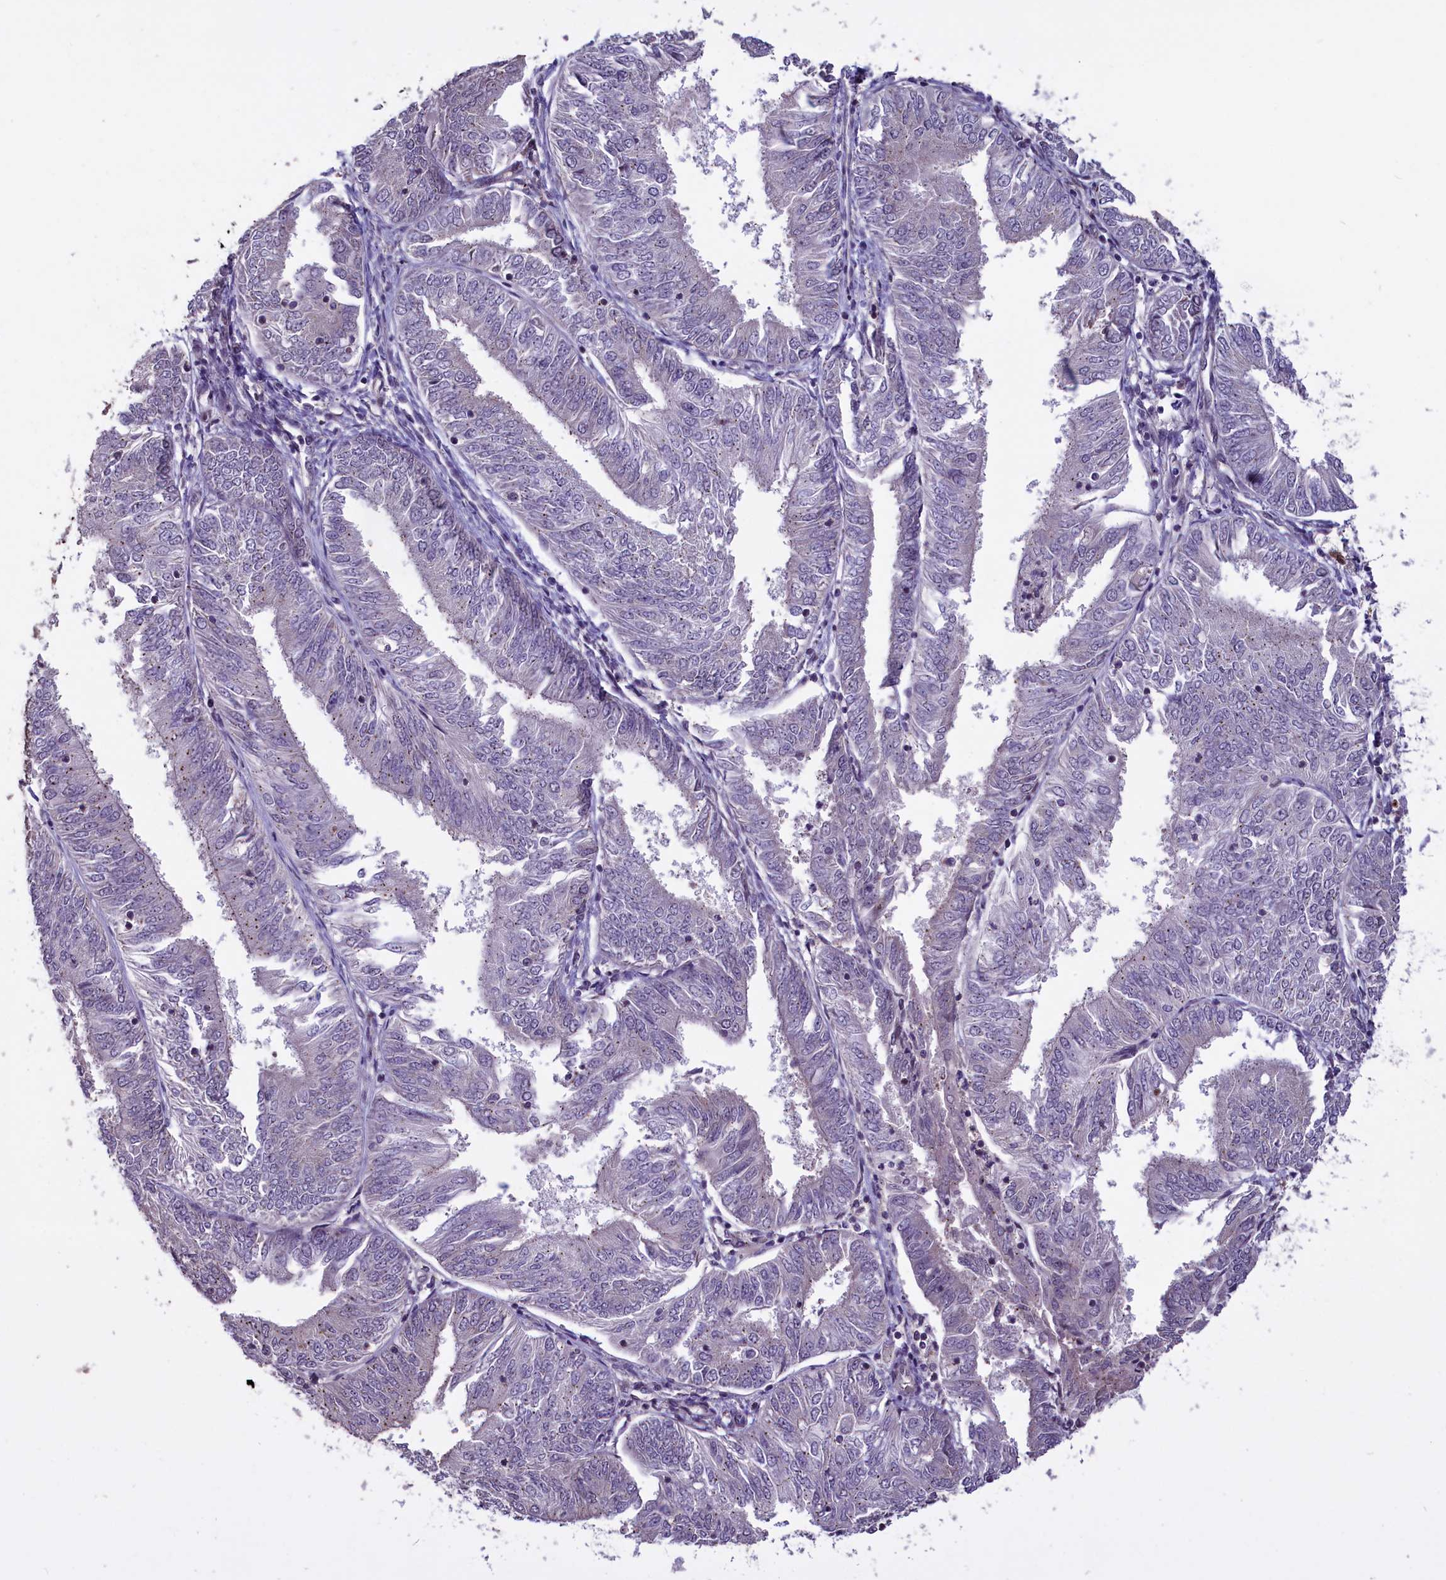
{"staining": {"intensity": "negative", "quantity": "none", "location": "none"}, "tissue": "endometrial cancer", "cell_type": "Tumor cells", "image_type": "cancer", "snomed": [{"axis": "morphology", "description": "Adenocarcinoma, NOS"}, {"axis": "topography", "description": "Endometrium"}], "caption": "Micrograph shows no protein expression in tumor cells of endometrial cancer (adenocarcinoma) tissue.", "gene": "SHFL", "patient": {"sex": "female", "age": 58}}